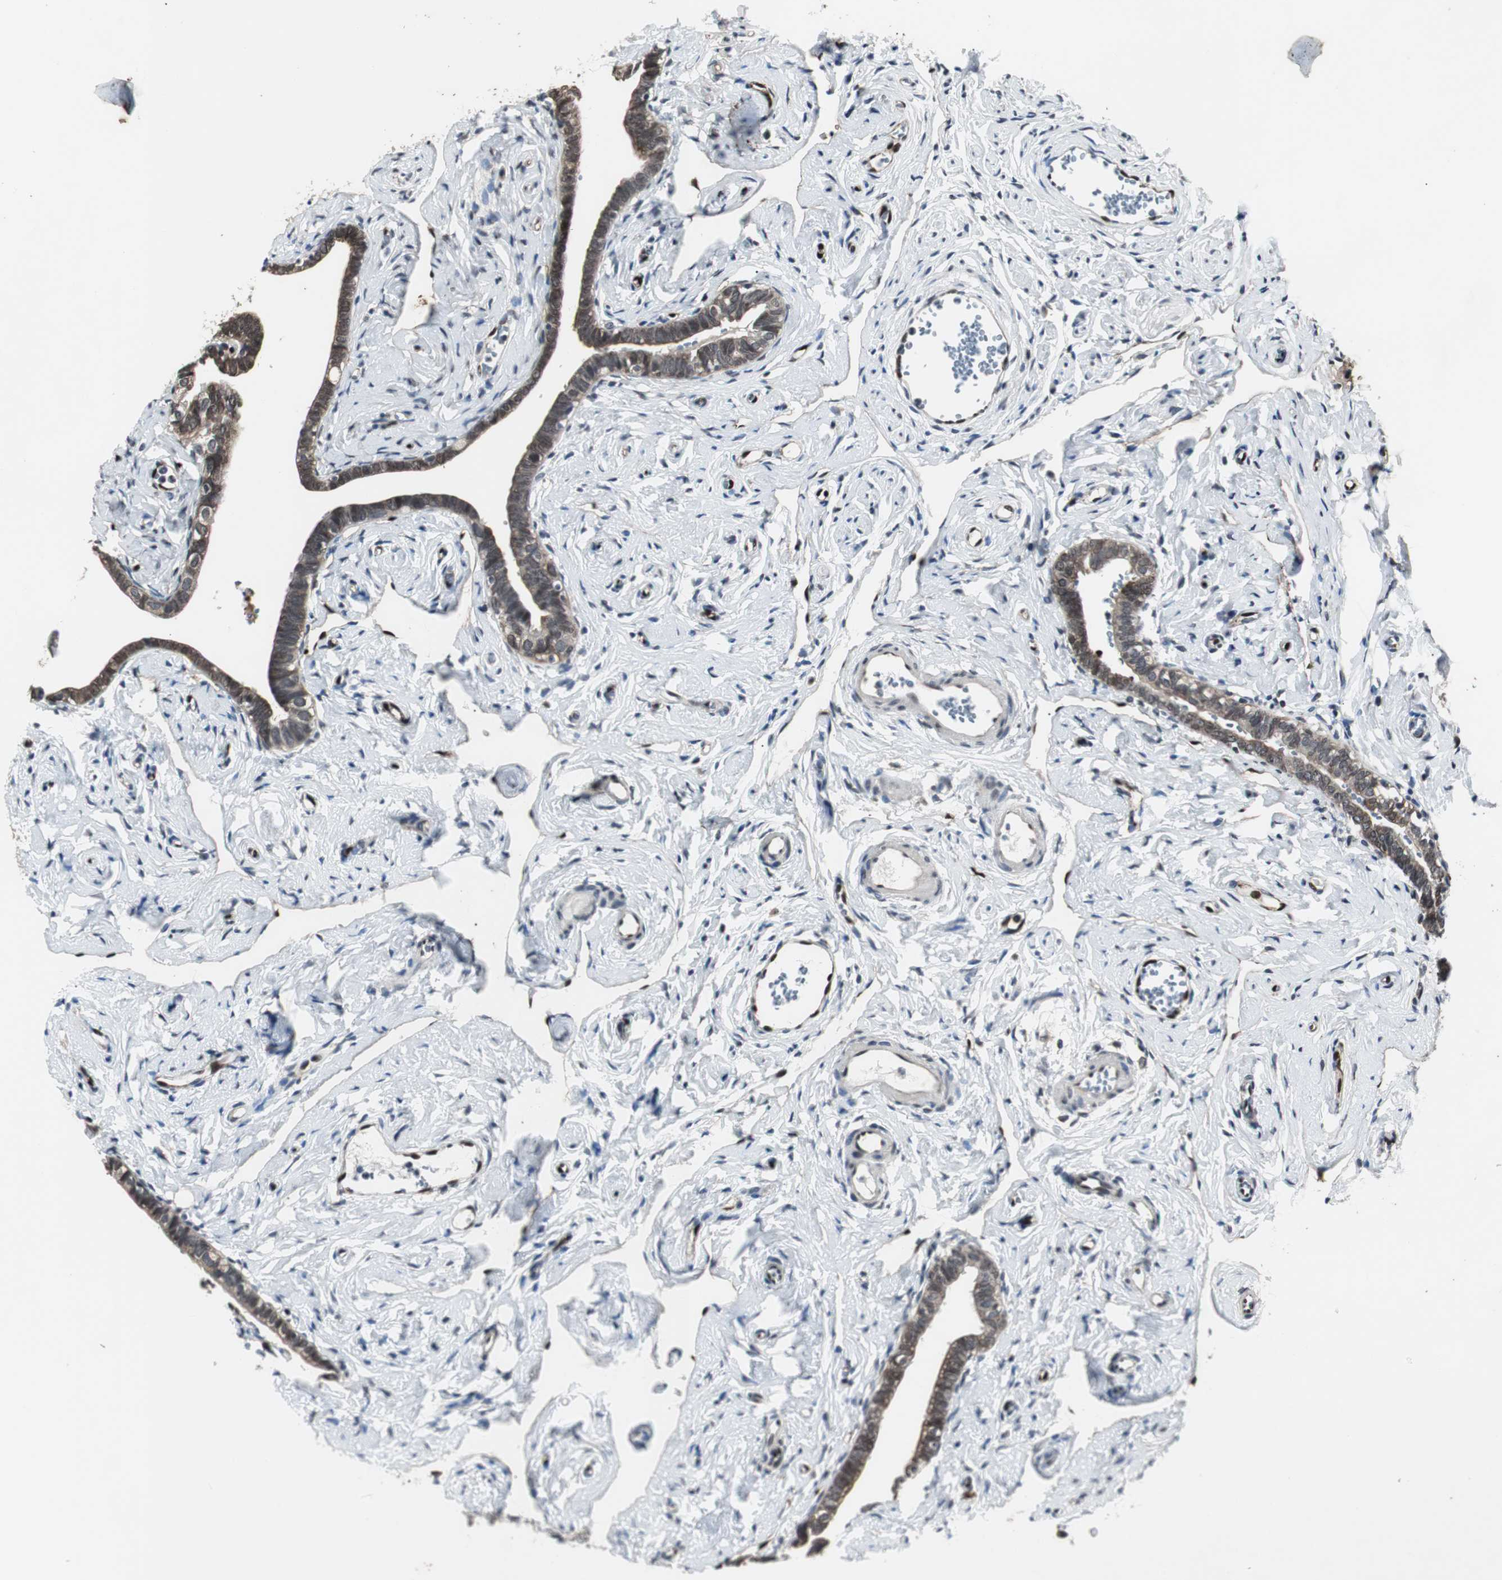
{"staining": {"intensity": "weak", "quantity": "25%-75%", "location": "cytoplasmic/membranous,nuclear"}, "tissue": "fallopian tube", "cell_type": "Glandular cells", "image_type": "normal", "snomed": [{"axis": "morphology", "description": "Normal tissue, NOS"}, {"axis": "topography", "description": "Fallopian tube"}], "caption": "Immunohistochemical staining of normal human fallopian tube shows 25%-75% levels of weak cytoplasmic/membranous,nuclear protein expression in approximately 25%-75% of glandular cells.", "gene": "SMAD1", "patient": {"sex": "female", "age": 71}}